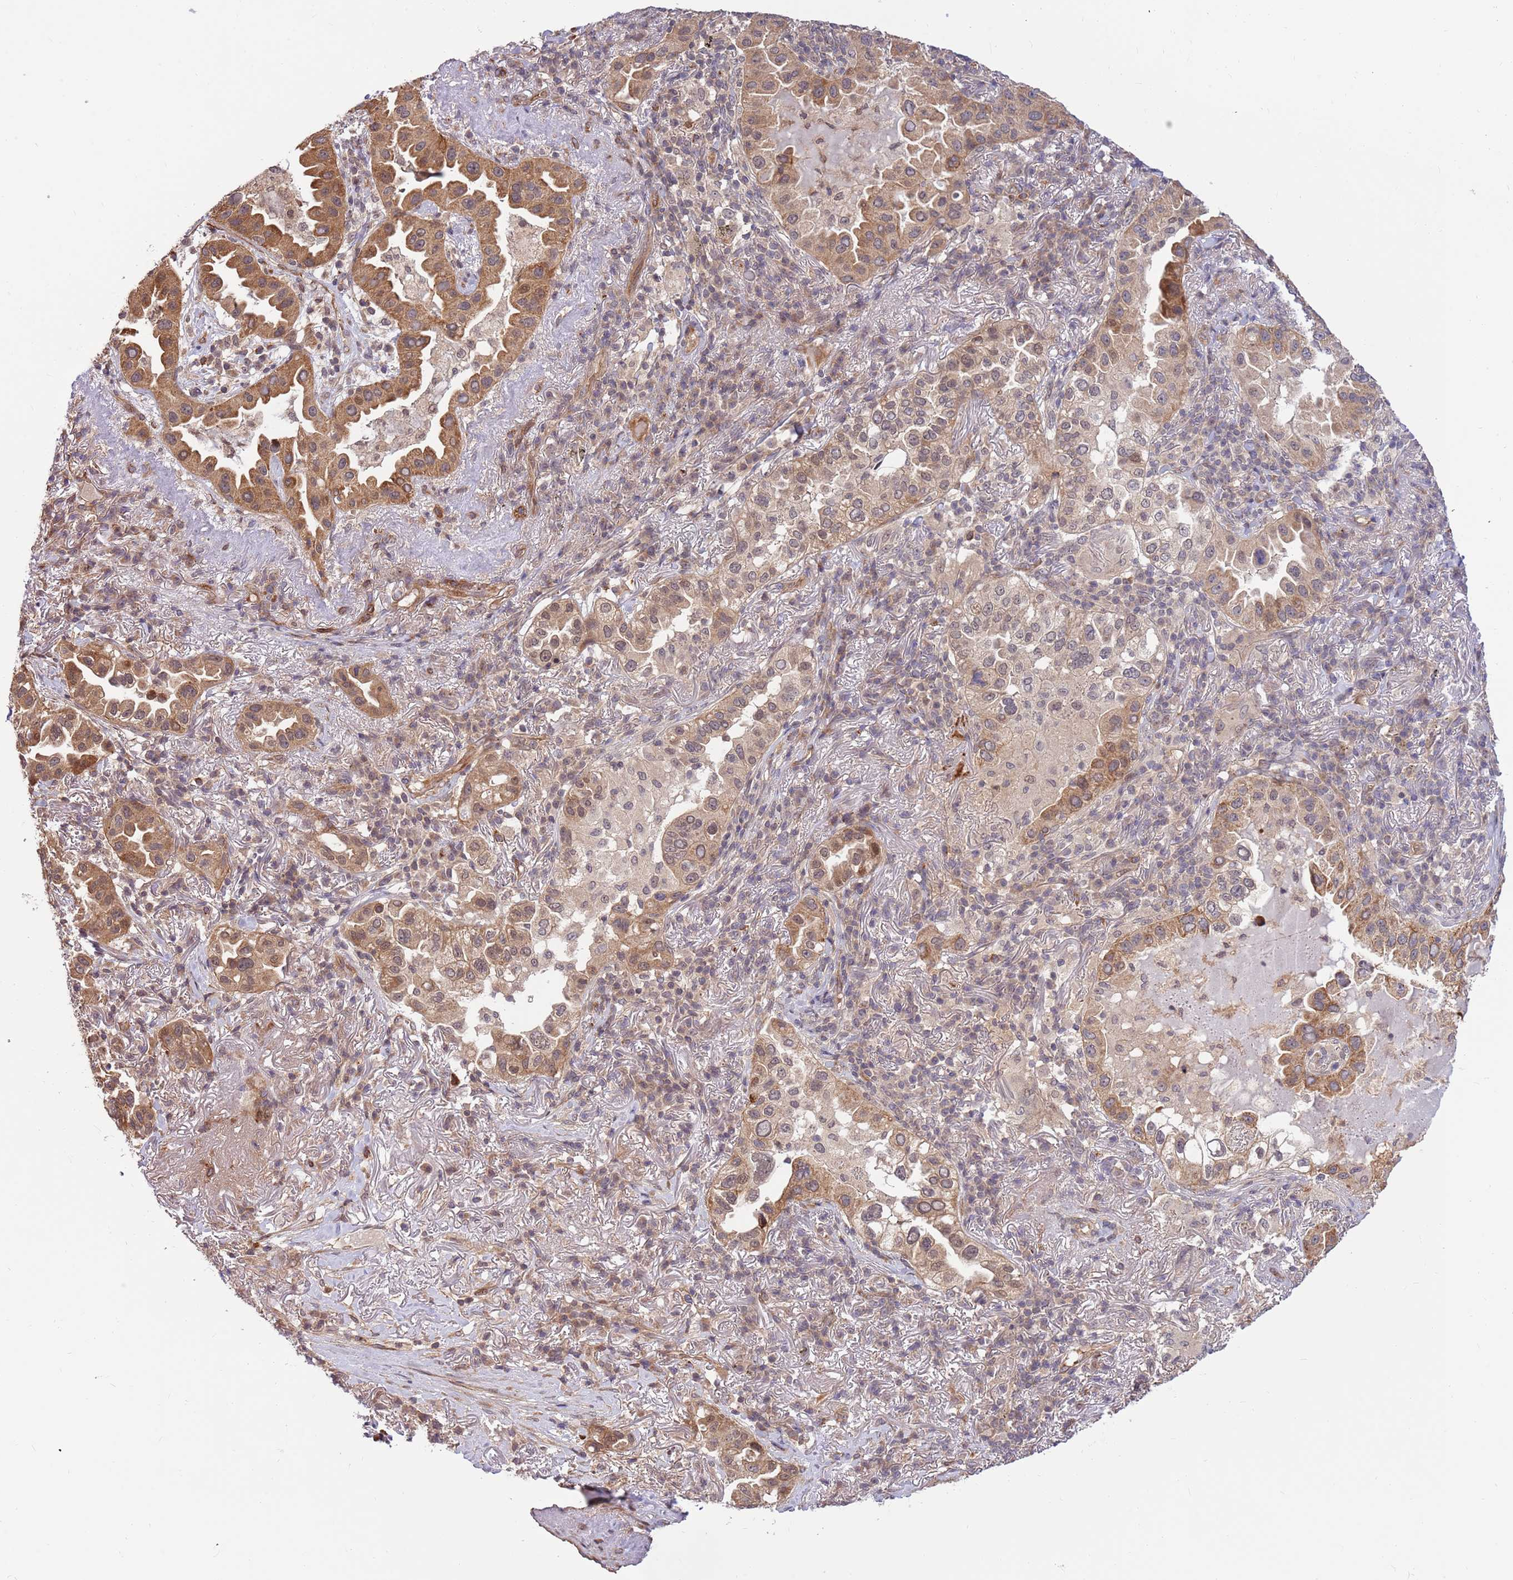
{"staining": {"intensity": "moderate", "quantity": ">75%", "location": "cytoplasmic/membranous"}, "tissue": "lung cancer", "cell_type": "Tumor cells", "image_type": "cancer", "snomed": [{"axis": "morphology", "description": "Adenocarcinoma, NOS"}, {"axis": "topography", "description": "Lung"}], "caption": "Immunohistochemistry (IHC) (DAB) staining of lung cancer demonstrates moderate cytoplasmic/membranous protein positivity in about >75% of tumor cells.", "gene": "HAUS3", "patient": {"sex": "female", "age": 69}}